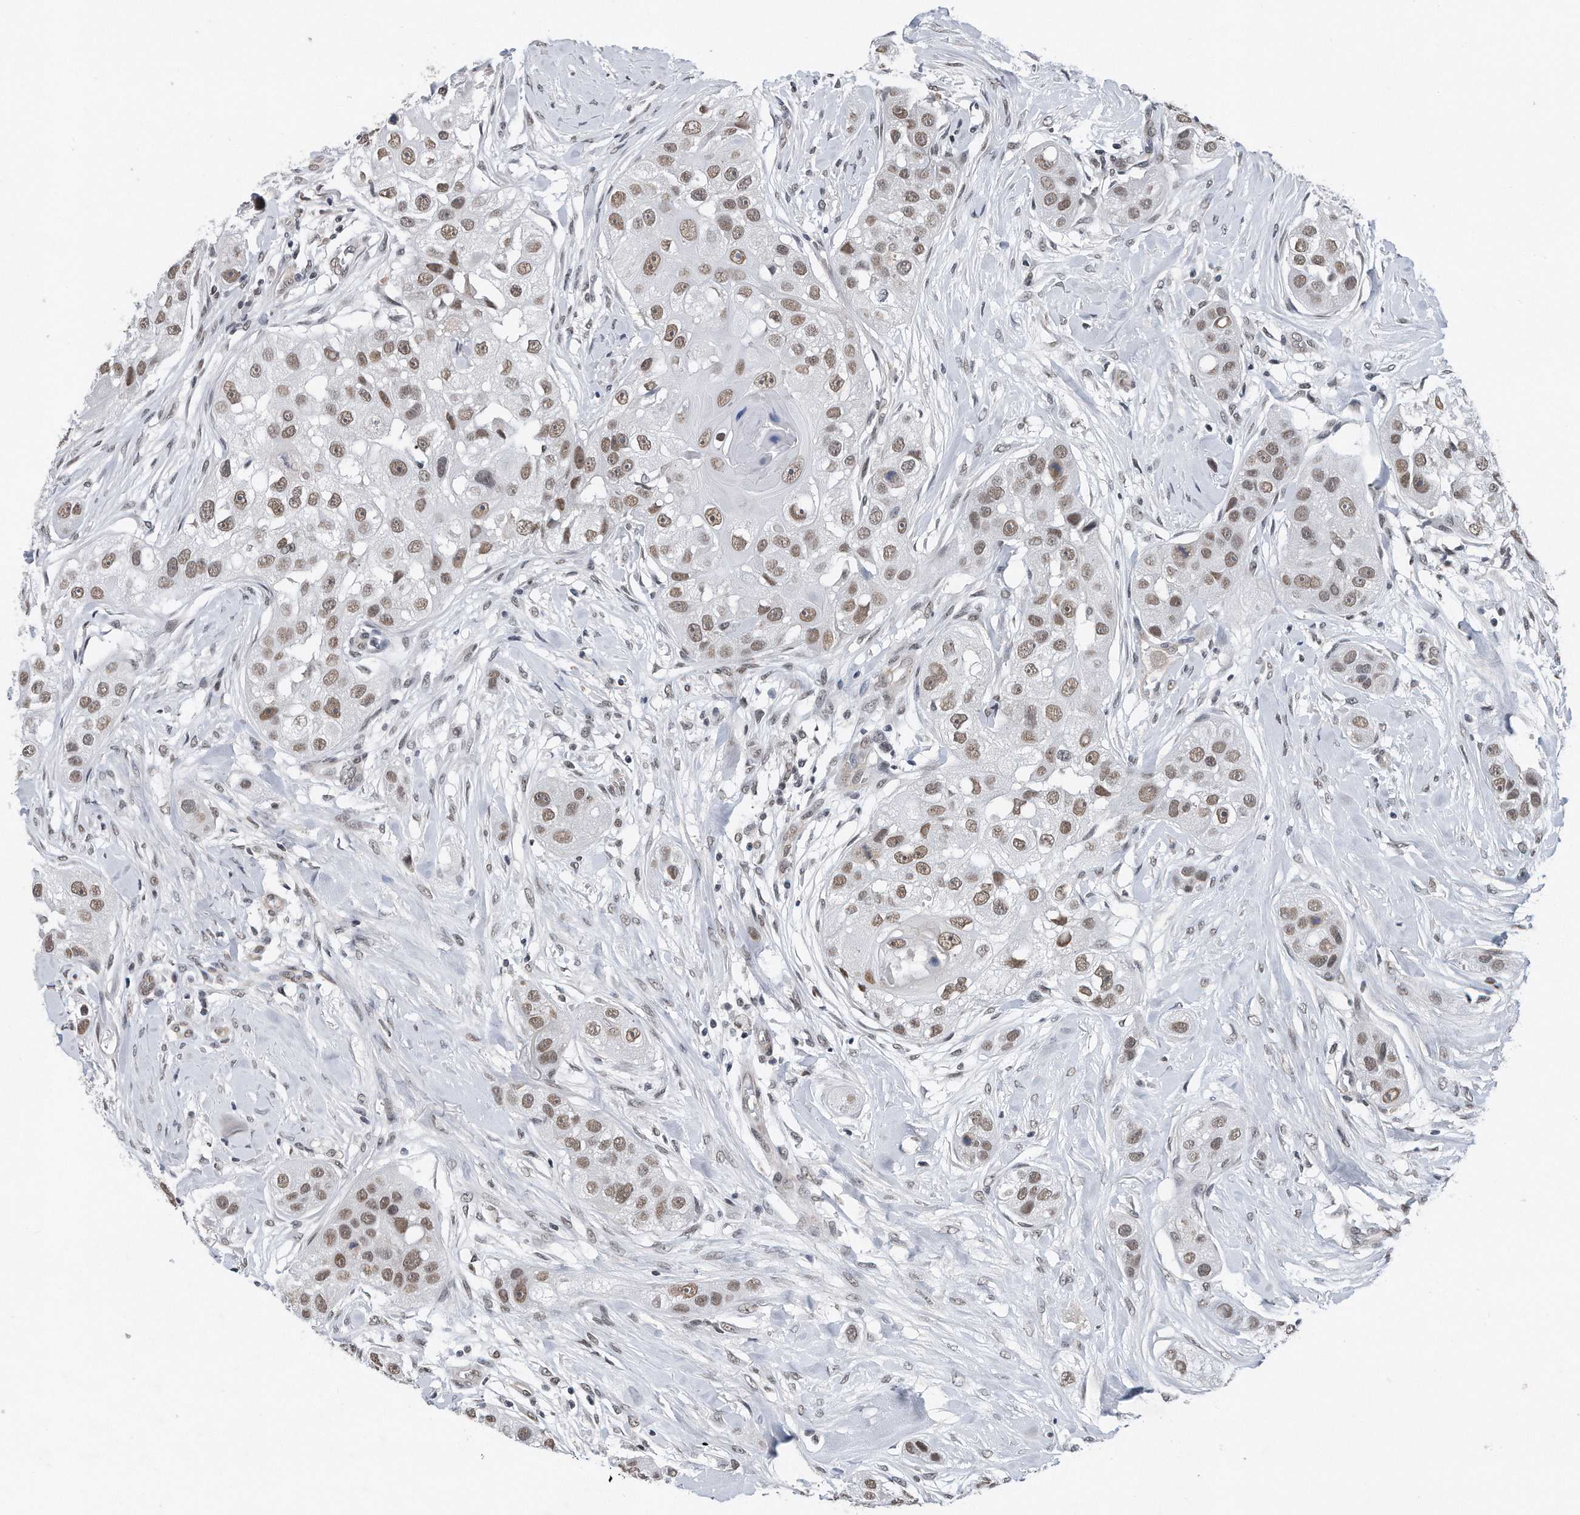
{"staining": {"intensity": "moderate", "quantity": ">75%", "location": "cytoplasmic/membranous"}, "tissue": "head and neck cancer", "cell_type": "Tumor cells", "image_type": "cancer", "snomed": [{"axis": "morphology", "description": "Normal tissue, NOS"}, {"axis": "morphology", "description": "Squamous cell carcinoma, NOS"}, {"axis": "topography", "description": "Skeletal muscle"}, {"axis": "topography", "description": "Head-Neck"}], "caption": "An image of head and neck cancer stained for a protein shows moderate cytoplasmic/membranous brown staining in tumor cells.", "gene": "TP53INP1", "patient": {"sex": "male", "age": 51}}